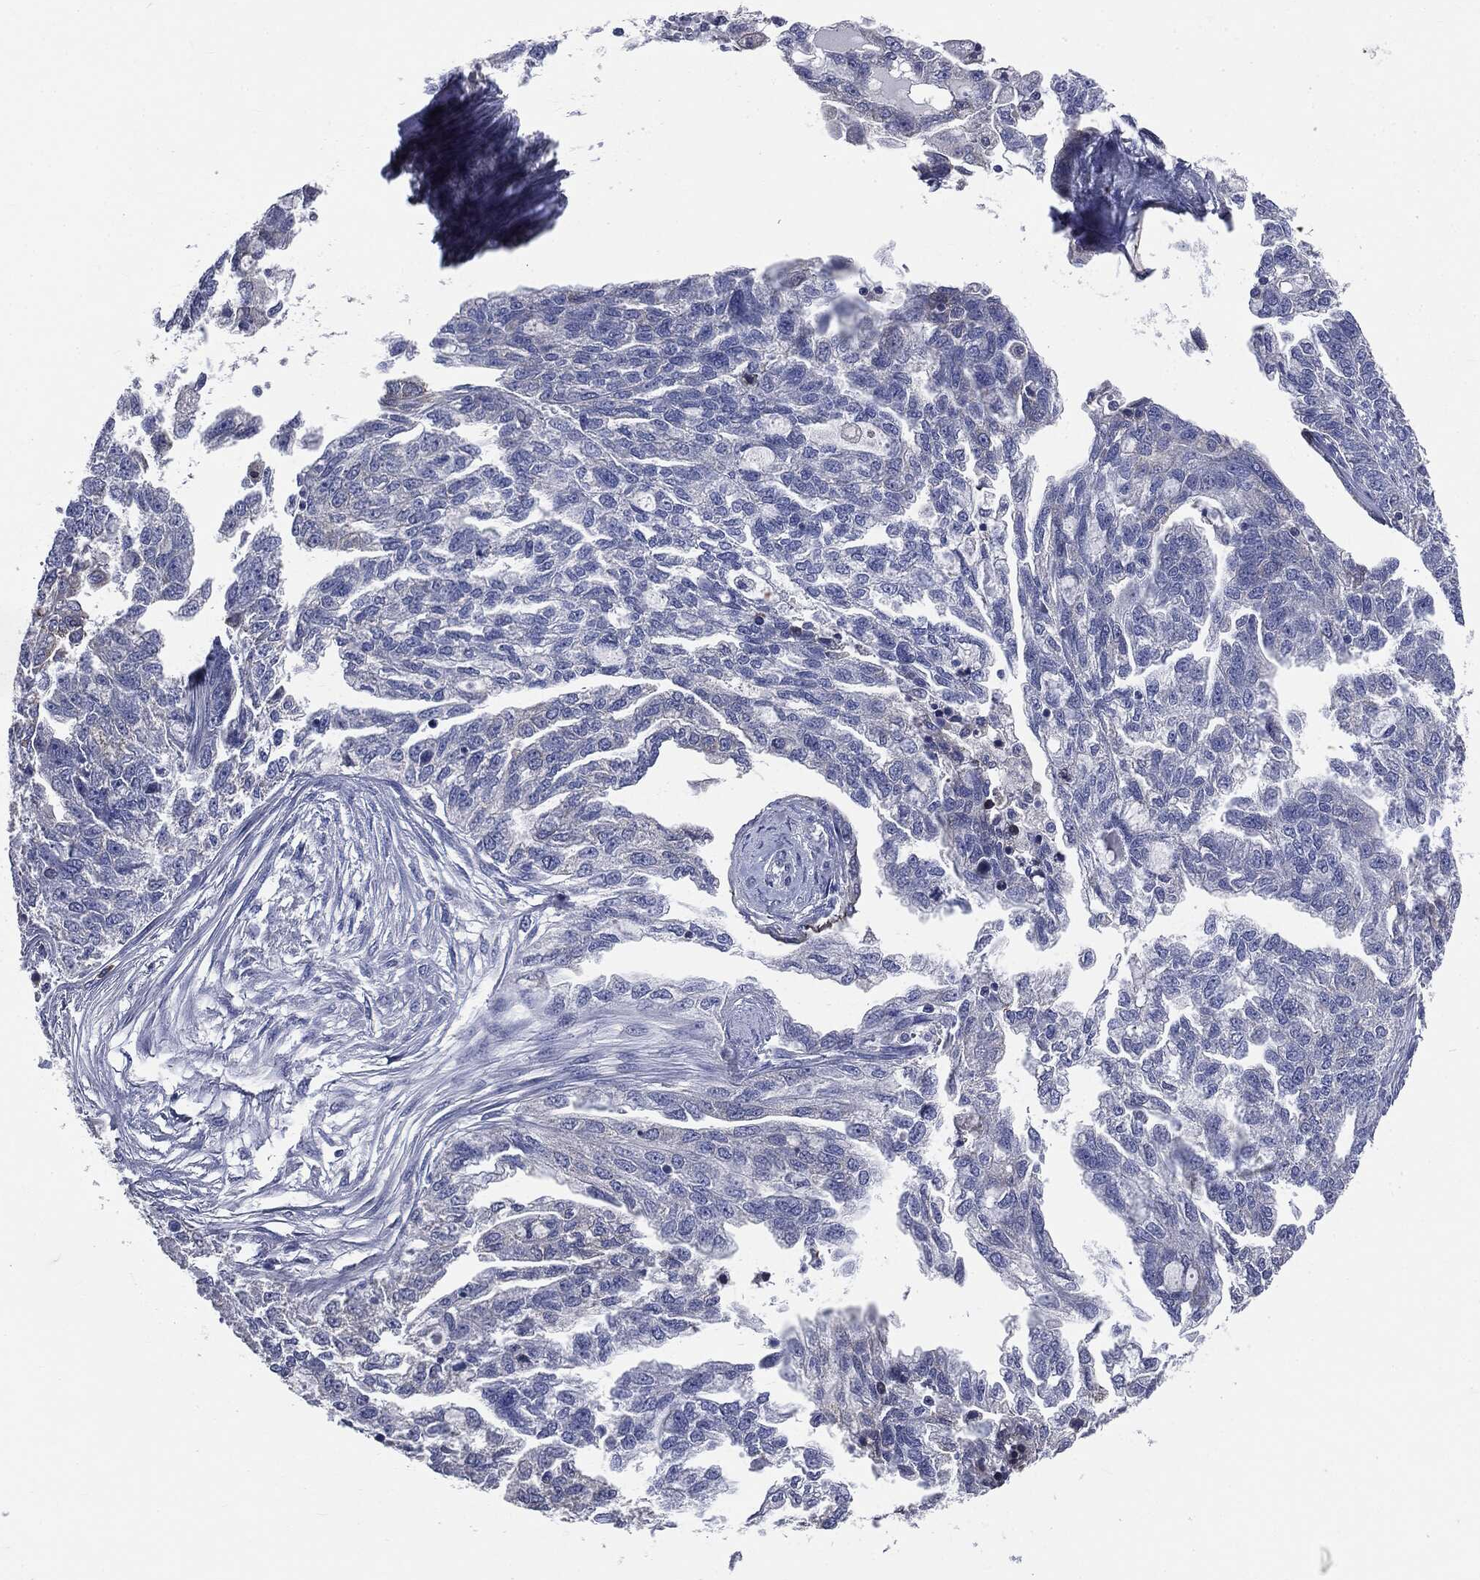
{"staining": {"intensity": "negative", "quantity": "none", "location": "none"}, "tissue": "ovarian cancer", "cell_type": "Tumor cells", "image_type": "cancer", "snomed": [{"axis": "morphology", "description": "Cystadenocarcinoma, serous, NOS"}, {"axis": "topography", "description": "Ovary"}], "caption": "A micrograph of human serous cystadenocarcinoma (ovarian) is negative for staining in tumor cells. The staining is performed using DAB (3,3'-diaminobenzidine) brown chromogen with nuclei counter-stained in using hematoxylin.", "gene": "PTGS2", "patient": {"sex": "female", "age": 51}}